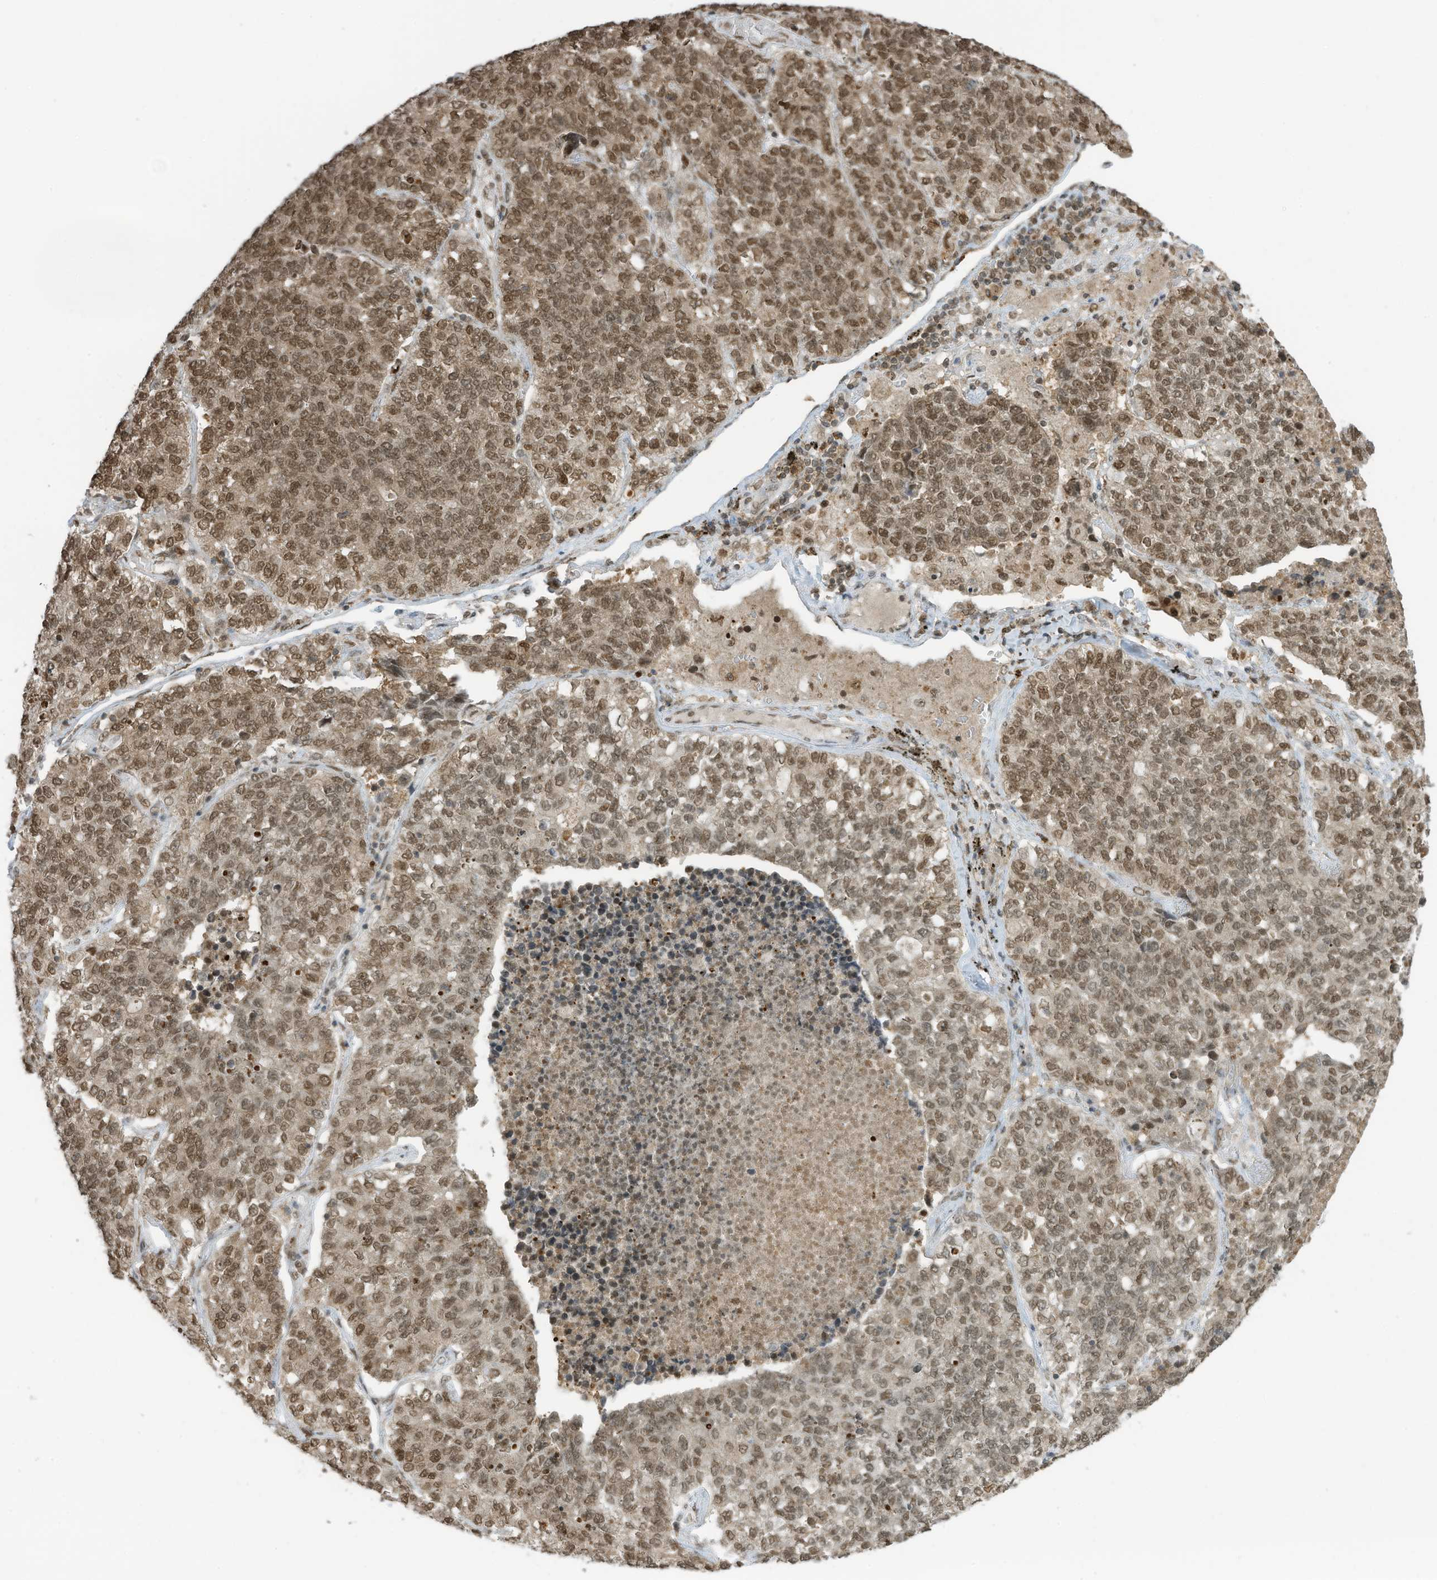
{"staining": {"intensity": "moderate", "quantity": ">75%", "location": "nuclear"}, "tissue": "lung cancer", "cell_type": "Tumor cells", "image_type": "cancer", "snomed": [{"axis": "morphology", "description": "Adenocarcinoma, NOS"}, {"axis": "topography", "description": "Lung"}], "caption": "Protein staining of lung adenocarcinoma tissue displays moderate nuclear positivity in about >75% of tumor cells. The staining was performed using DAB, with brown indicating positive protein expression. Nuclei are stained blue with hematoxylin.", "gene": "KPNB1", "patient": {"sex": "male", "age": 49}}